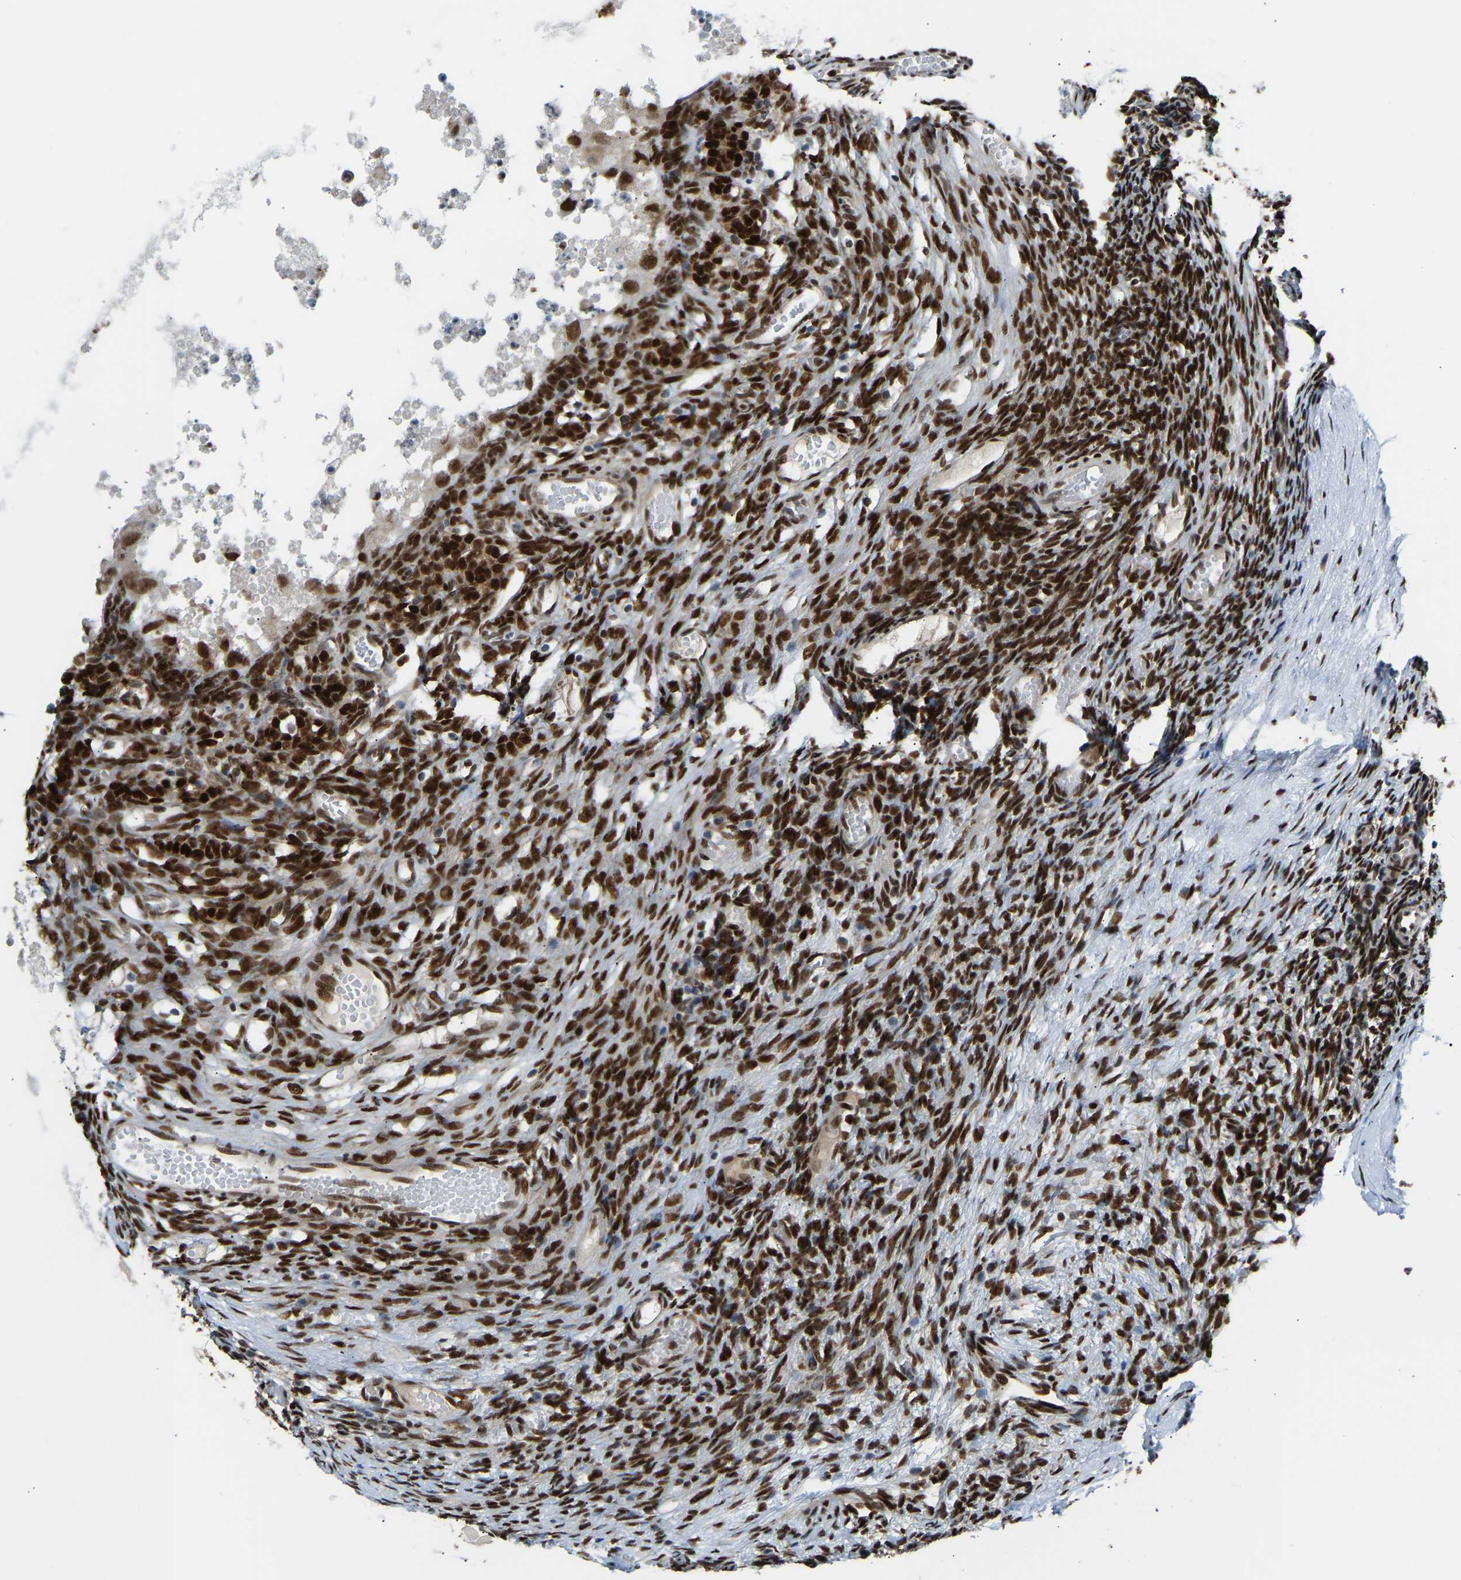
{"staining": {"intensity": "strong", "quantity": ">75%", "location": "nuclear"}, "tissue": "ovary", "cell_type": "Ovarian stroma cells", "image_type": "normal", "snomed": [{"axis": "morphology", "description": "Normal tissue, NOS"}, {"axis": "topography", "description": "Ovary"}], "caption": "A high amount of strong nuclear expression is appreciated in approximately >75% of ovarian stroma cells in normal ovary.", "gene": "SSBP2", "patient": {"sex": "female", "age": 35}}